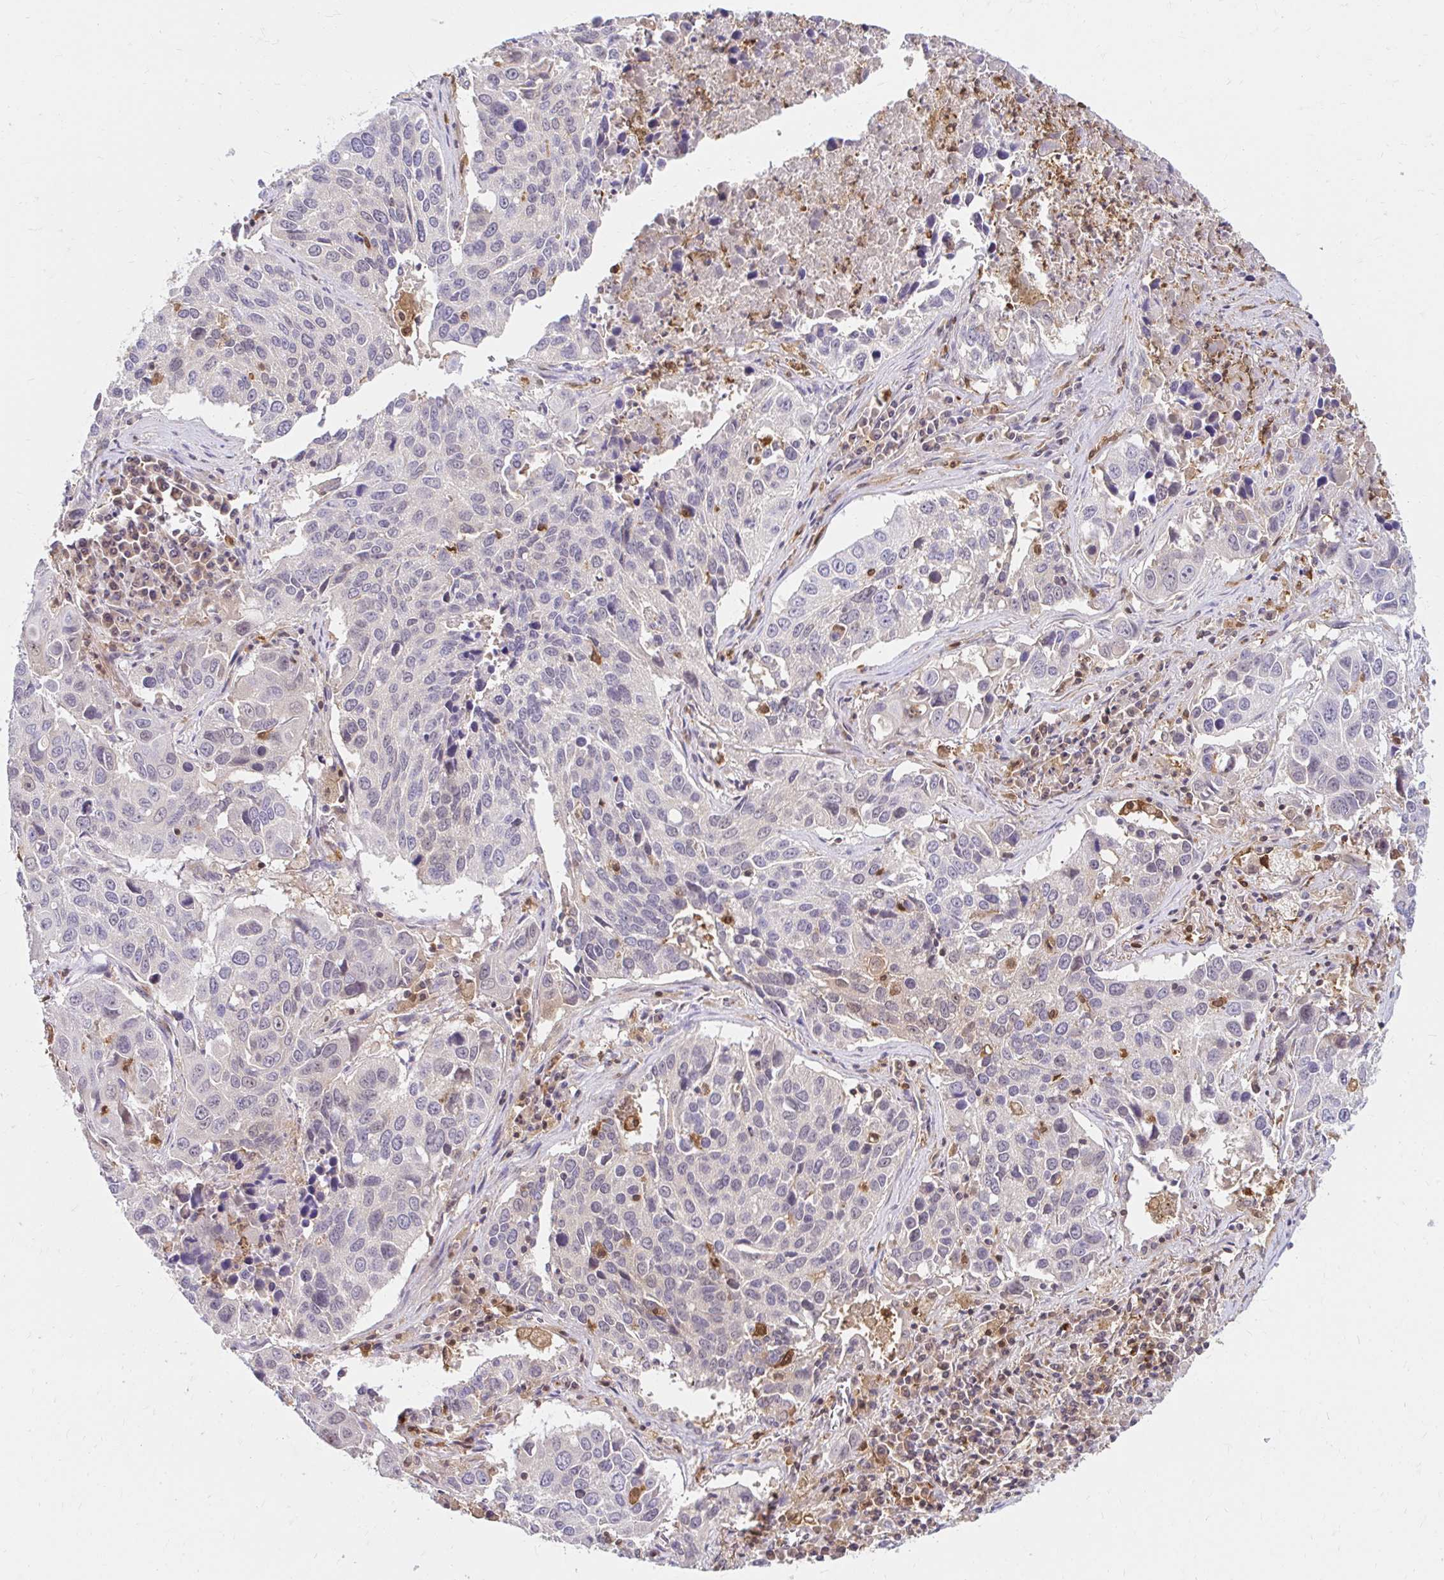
{"staining": {"intensity": "negative", "quantity": "none", "location": "none"}, "tissue": "lung cancer", "cell_type": "Tumor cells", "image_type": "cancer", "snomed": [{"axis": "morphology", "description": "Squamous cell carcinoma, NOS"}, {"axis": "topography", "description": "Lung"}], "caption": "Immunohistochemical staining of lung cancer demonstrates no significant staining in tumor cells. (DAB (3,3'-diaminobenzidine) IHC visualized using brightfield microscopy, high magnification).", "gene": "PYCARD", "patient": {"sex": "female", "age": 61}}